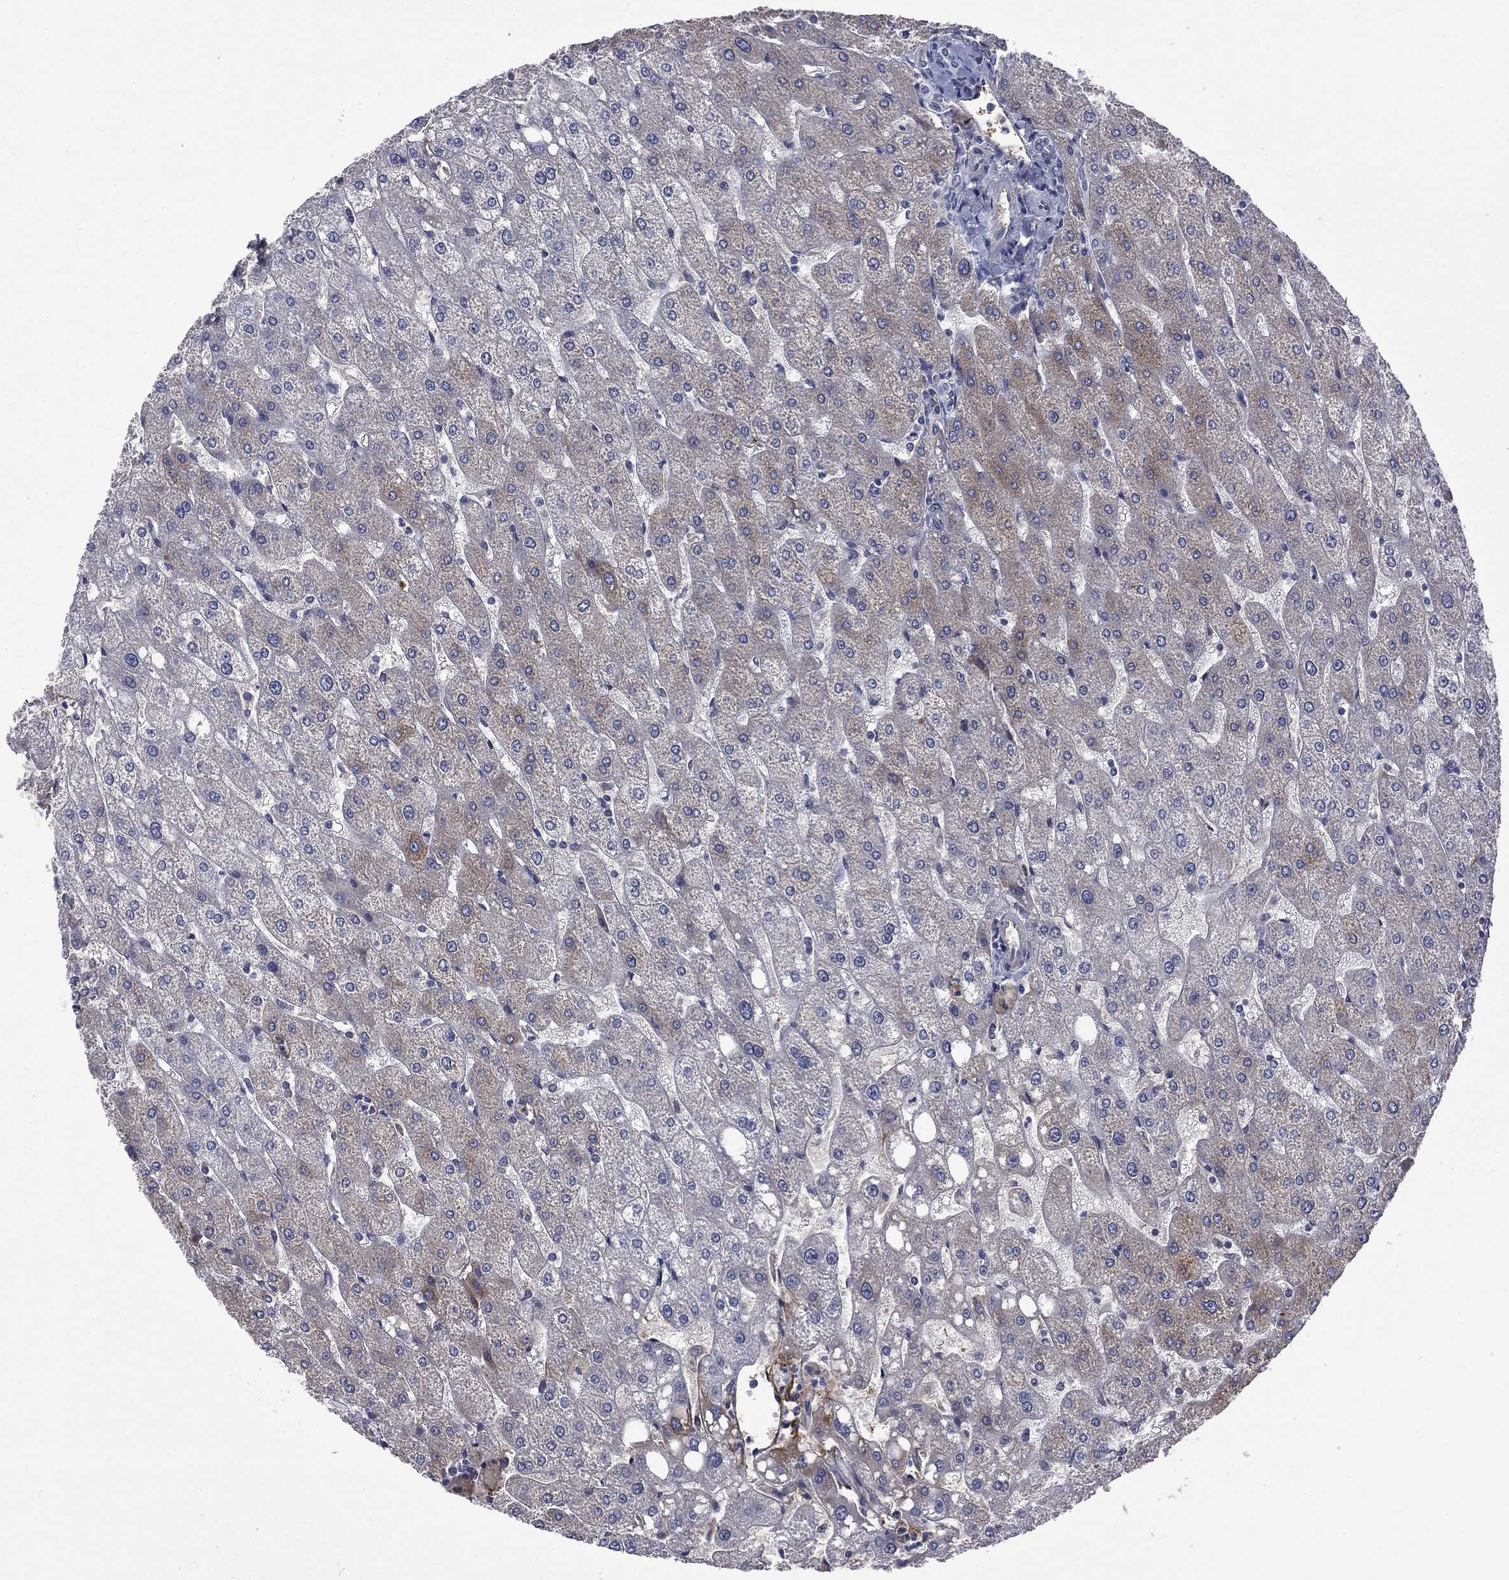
{"staining": {"intensity": "negative", "quantity": "none", "location": "none"}, "tissue": "liver", "cell_type": "Cholangiocytes", "image_type": "normal", "snomed": [{"axis": "morphology", "description": "Normal tissue, NOS"}, {"axis": "topography", "description": "Liver"}], "caption": "Immunohistochemistry of benign human liver displays no positivity in cholangiocytes. (DAB immunohistochemistry (IHC) visualized using brightfield microscopy, high magnification).", "gene": "FGG", "patient": {"sex": "male", "age": 67}}